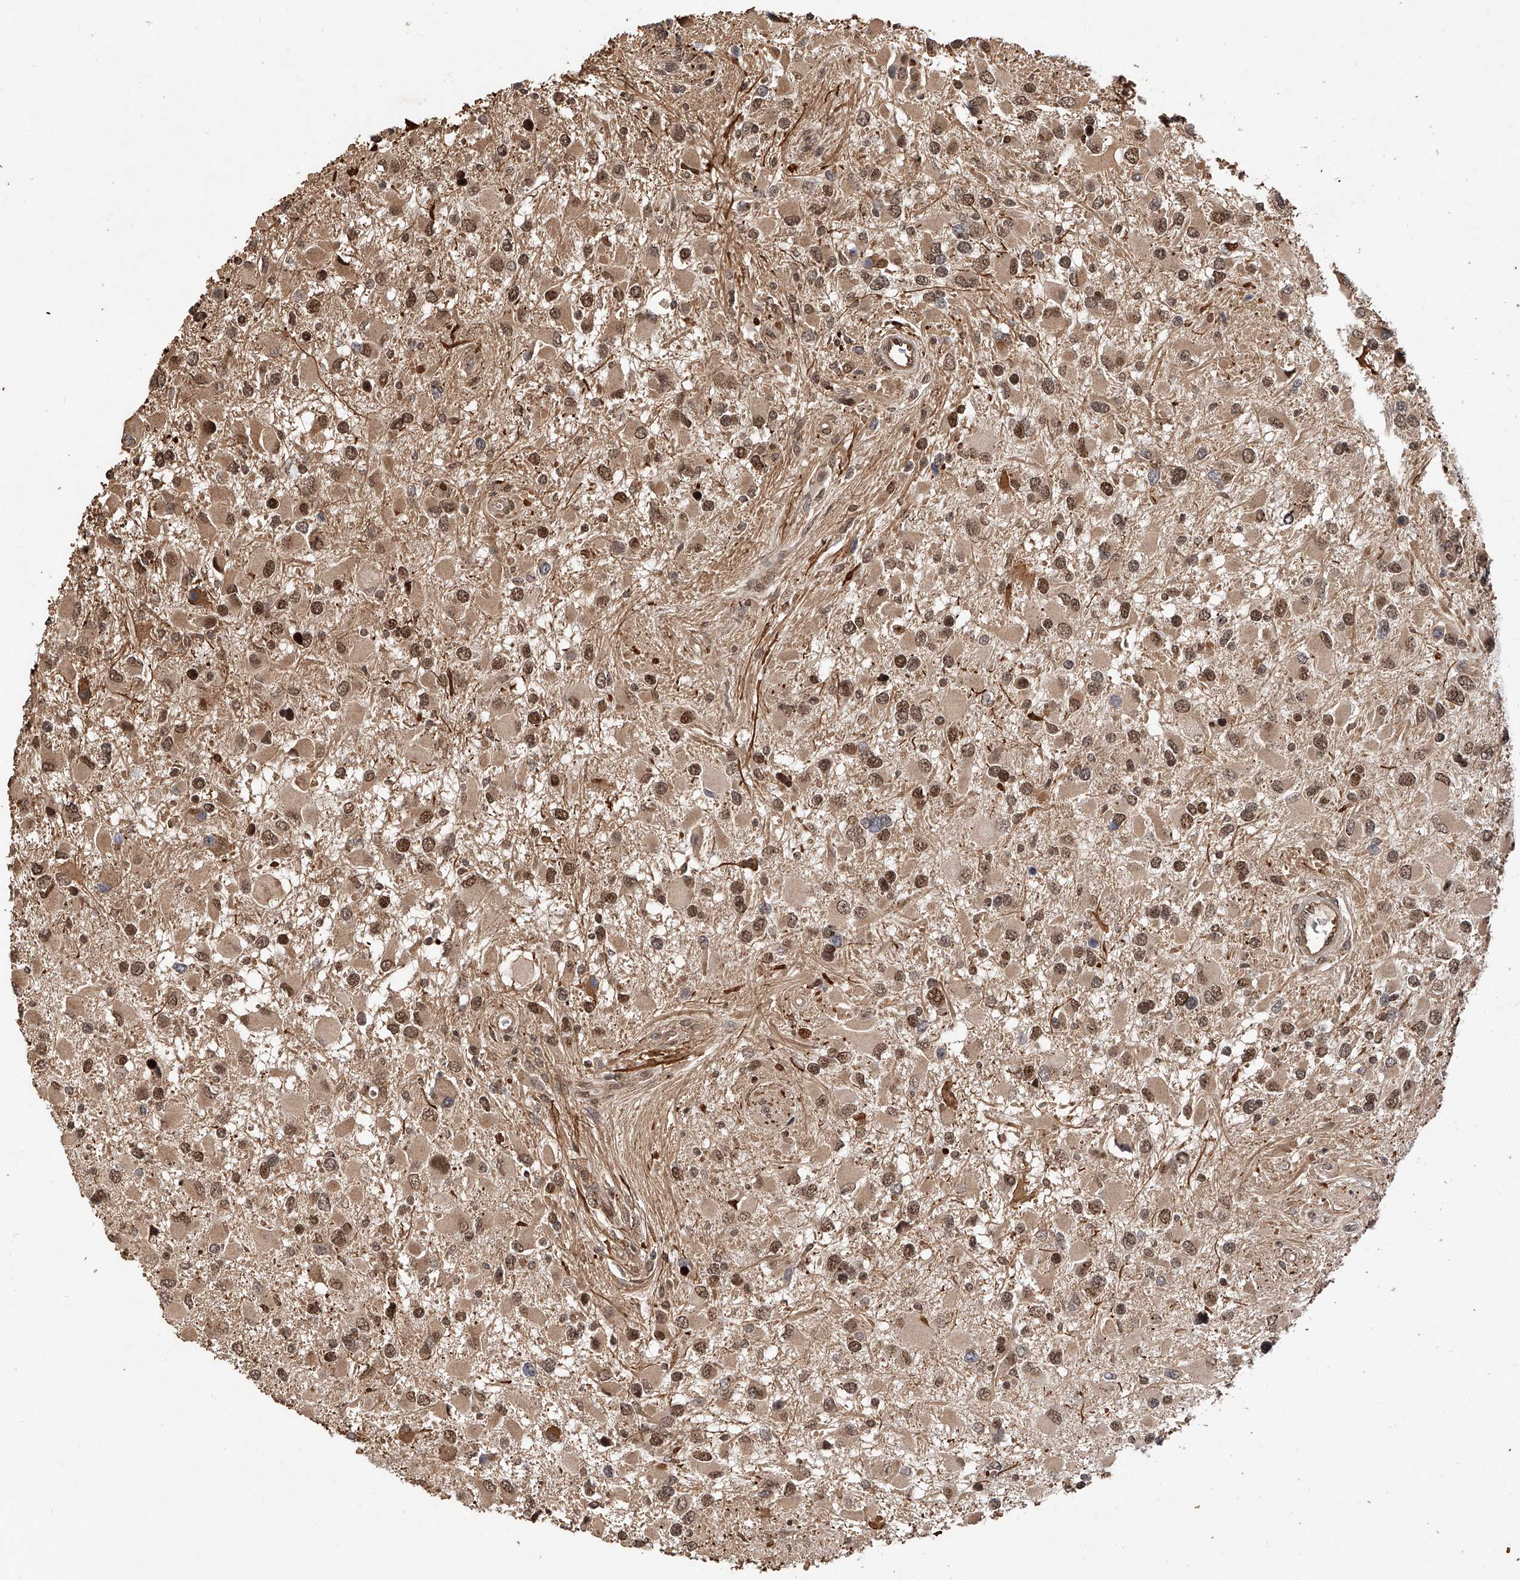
{"staining": {"intensity": "moderate", "quantity": ">75%", "location": "cytoplasmic/membranous,nuclear"}, "tissue": "glioma", "cell_type": "Tumor cells", "image_type": "cancer", "snomed": [{"axis": "morphology", "description": "Glioma, malignant, High grade"}, {"axis": "topography", "description": "Brain"}], "caption": "High-grade glioma (malignant) stained with immunohistochemistry (IHC) reveals moderate cytoplasmic/membranous and nuclear expression in approximately >75% of tumor cells. Ihc stains the protein of interest in brown and the nuclei are stained blue.", "gene": "RILPL2", "patient": {"sex": "male", "age": 53}}